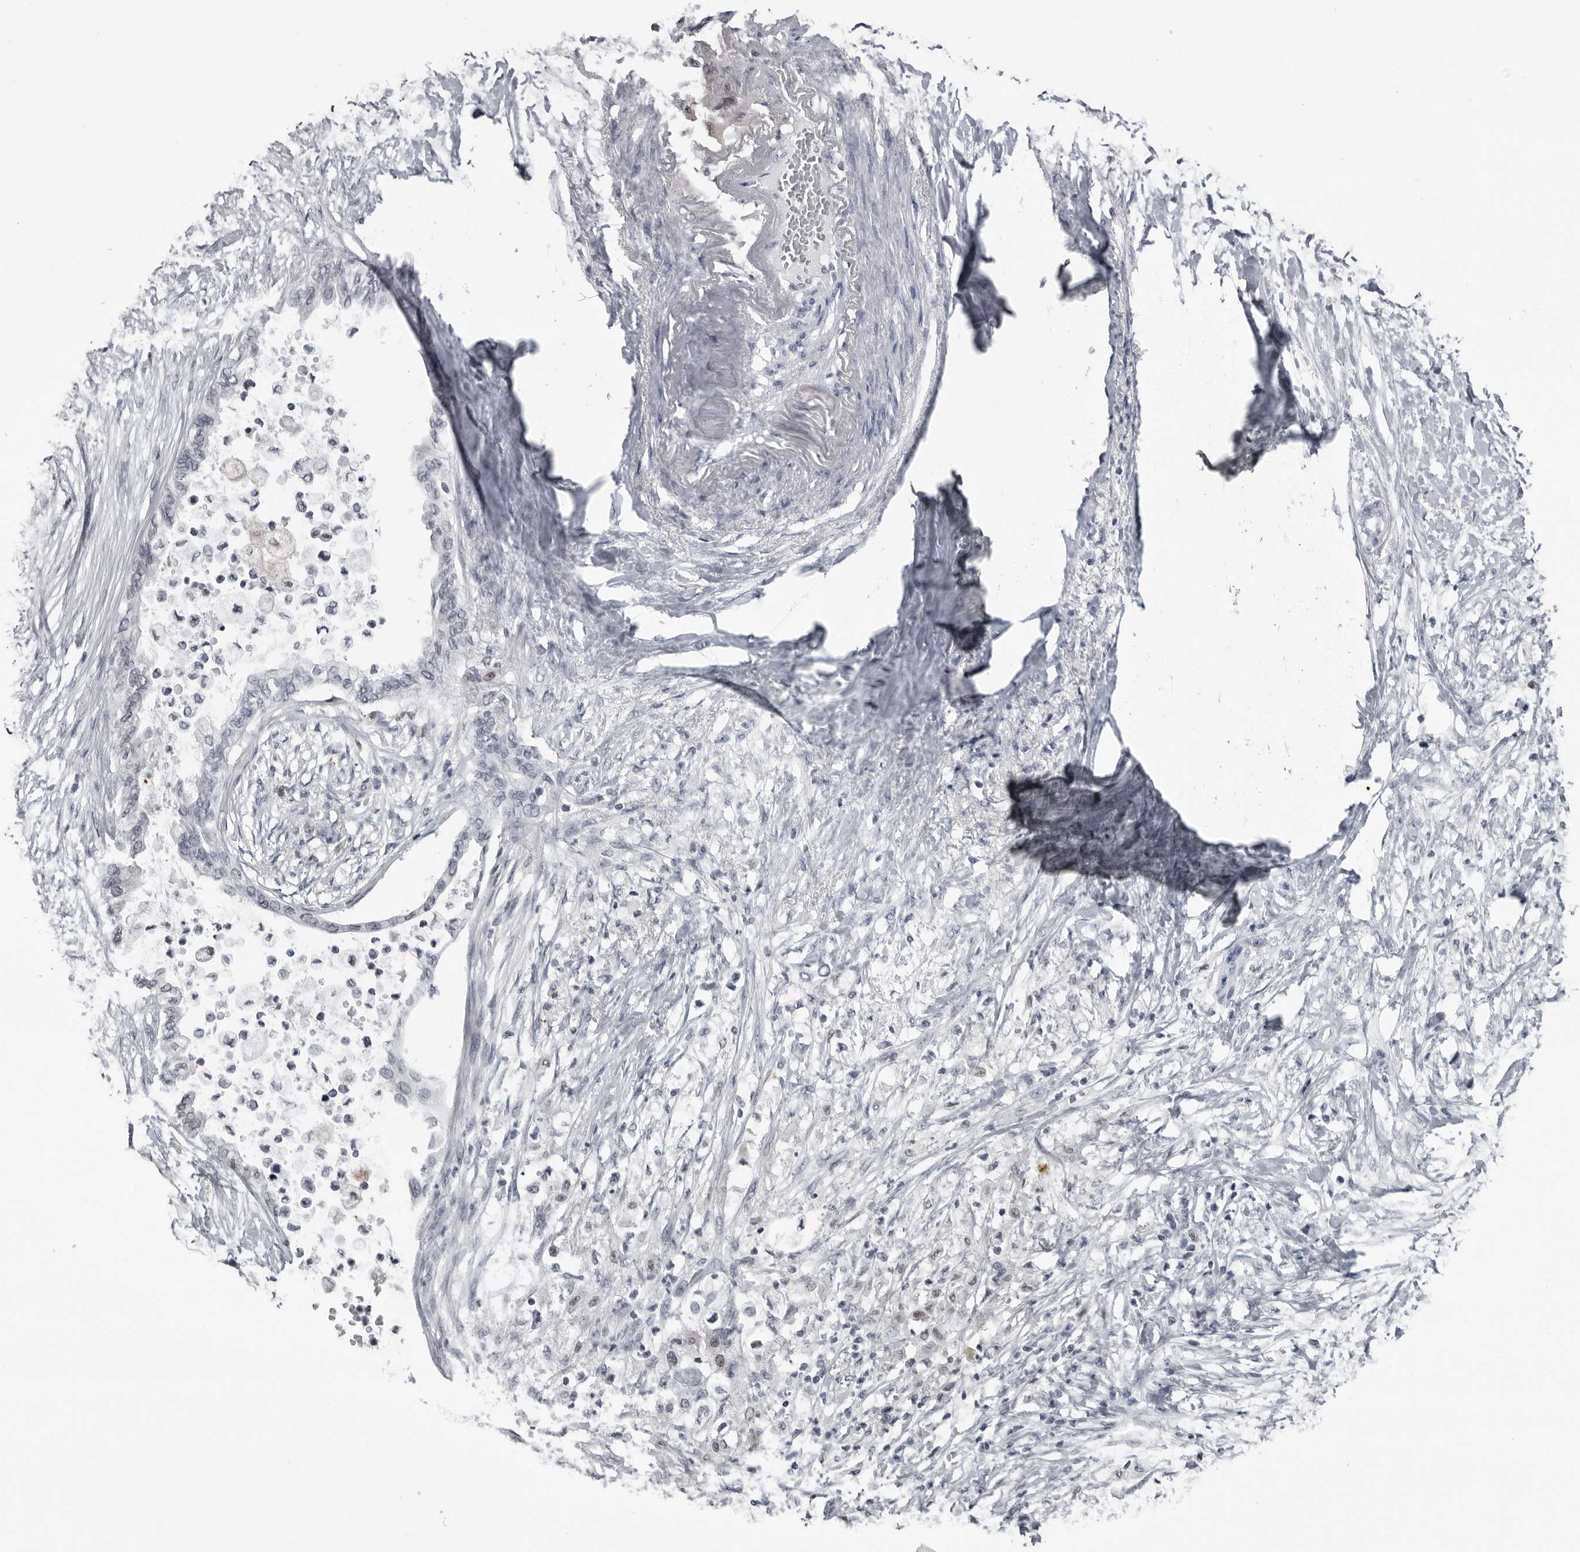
{"staining": {"intensity": "negative", "quantity": "none", "location": "none"}, "tissue": "pancreatic cancer", "cell_type": "Tumor cells", "image_type": "cancer", "snomed": [{"axis": "morphology", "description": "Normal tissue, NOS"}, {"axis": "morphology", "description": "Adenocarcinoma, NOS"}, {"axis": "topography", "description": "Pancreas"}, {"axis": "topography", "description": "Duodenum"}], "caption": "This is a photomicrograph of immunohistochemistry staining of pancreatic cancer, which shows no positivity in tumor cells. The staining is performed using DAB brown chromogen with nuclei counter-stained in using hematoxylin.", "gene": "LZIC", "patient": {"sex": "female", "age": 60}}